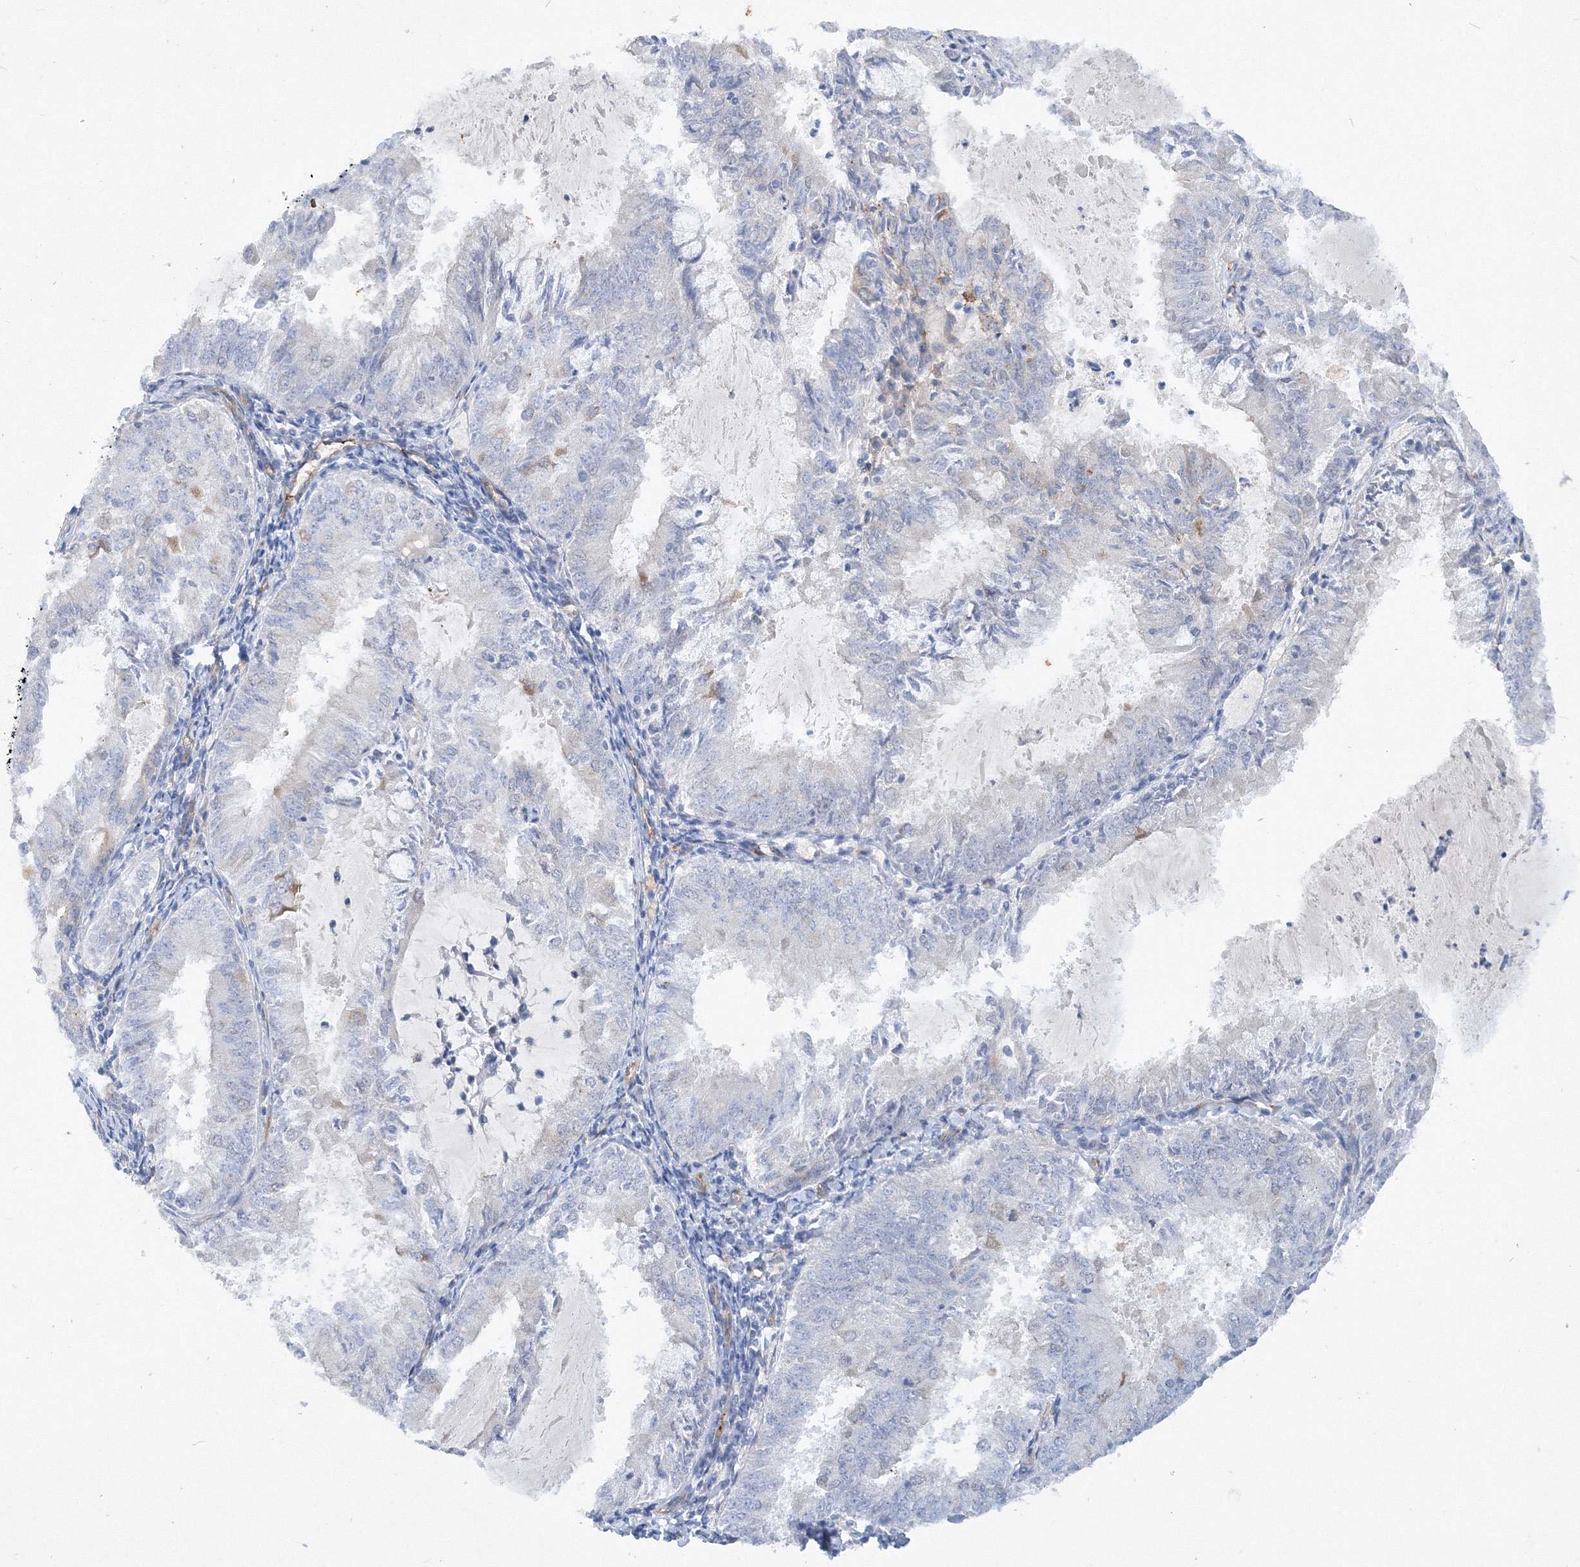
{"staining": {"intensity": "negative", "quantity": "none", "location": "none"}, "tissue": "endometrial cancer", "cell_type": "Tumor cells", "image_type": "cancer", "snomed": [{"axis": "morphology", "description": "Adenocarcinoma, NOS"}, {"axis": "topography", "description": "Endometrium"}], "caption": "A high-resolution photomicrograph shows immunohistochemistry (IHC) staining of endometrial adenocarcinoma, which reveals no significant expression in tumor cells.", "gene": "TANC1", "patient": {"sex": "female", "age": 57}}